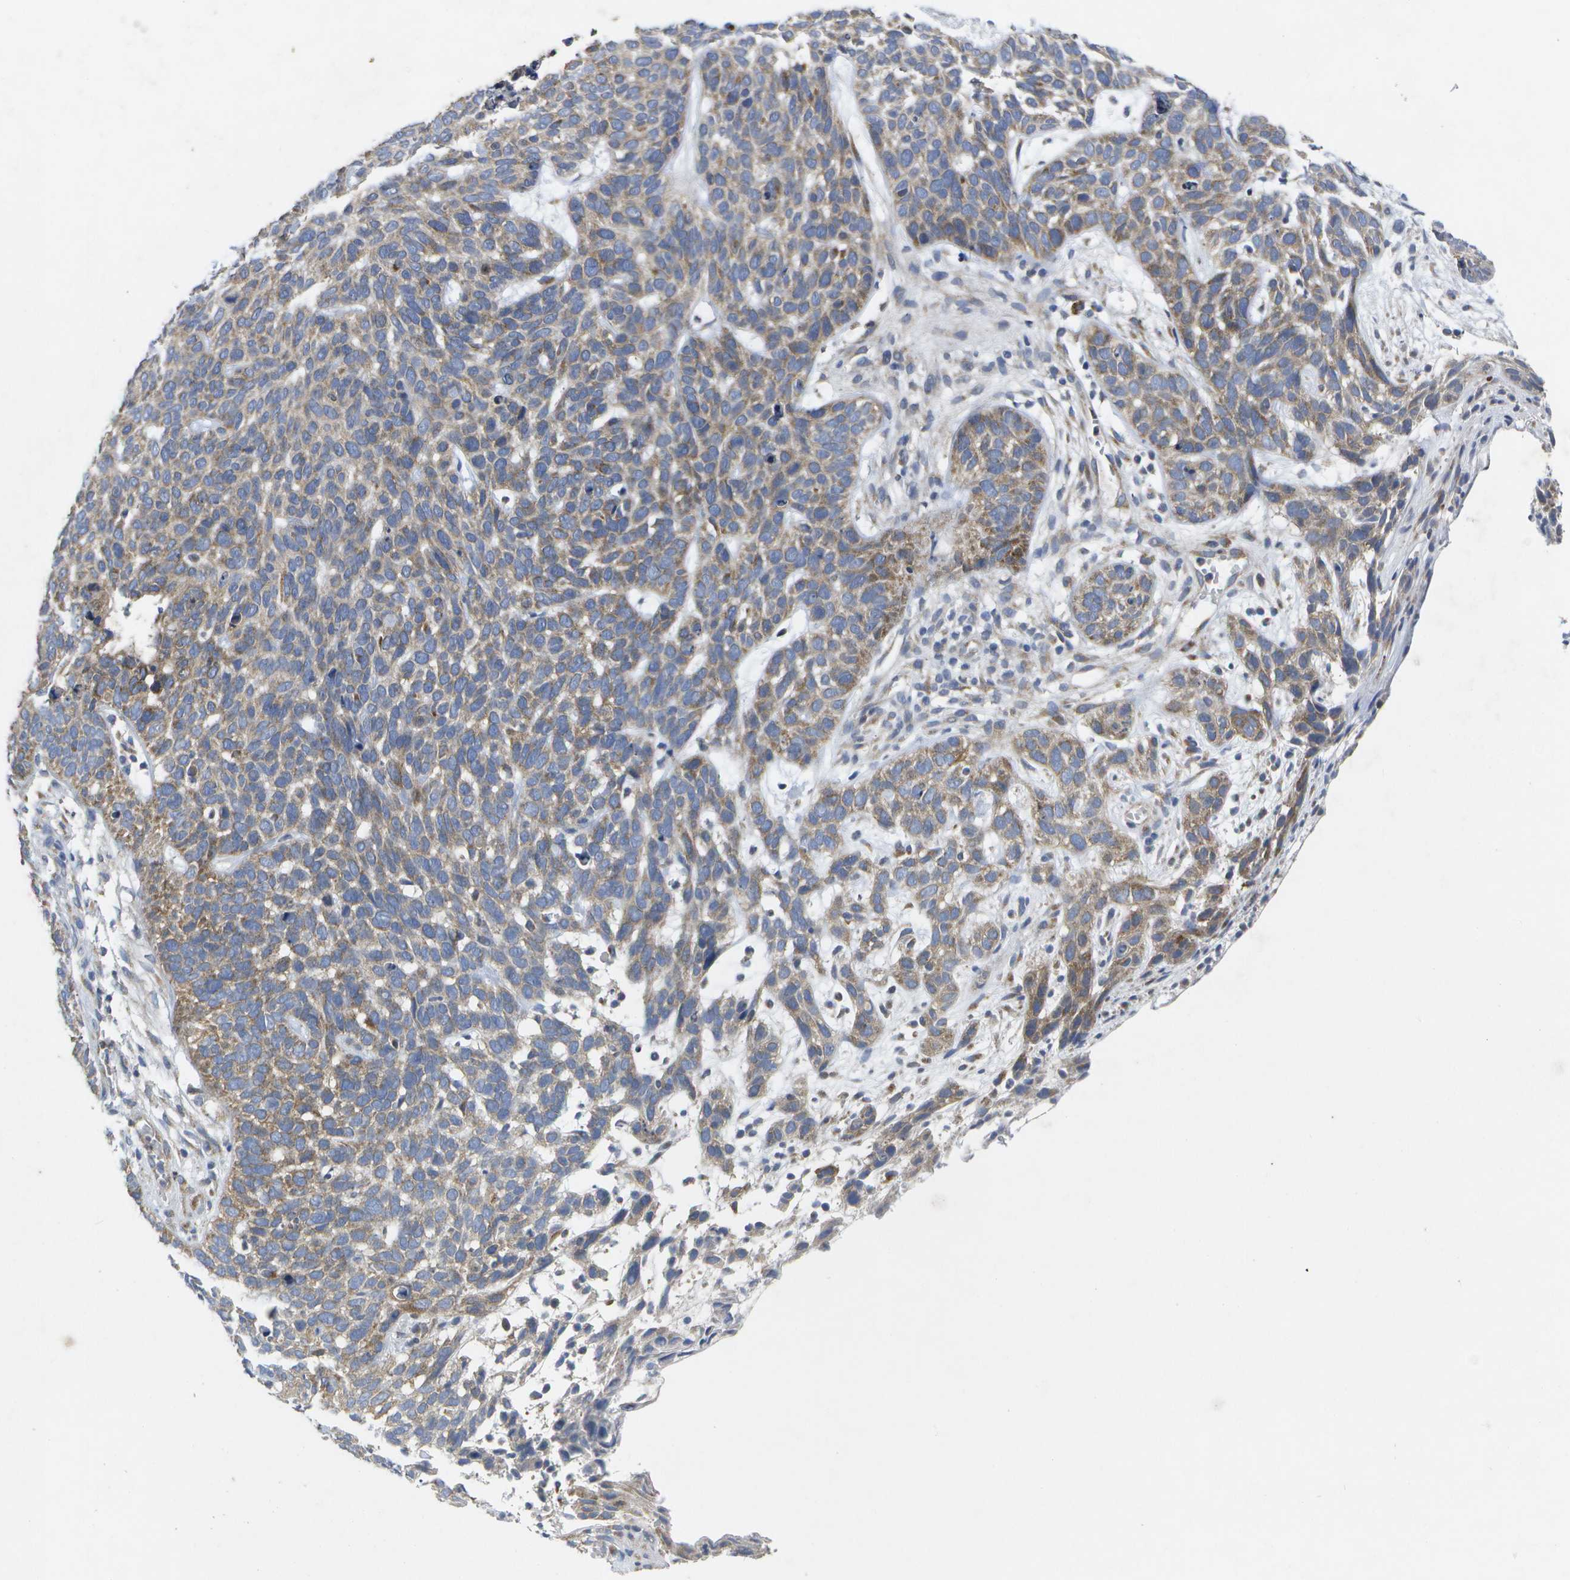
{"staining": {"intensity": "moderate", "quantity": ">75%", "location": "cytoplasmic/membranous"}, "tissue": "skin cancer", "cell_type": "Tumor cells", "image_type": "cancer", "snomed": [{"axis": "morphology", "description": "Basal cell carcinoma"}, {"axis": "topography", "description": "Skin"}], "caption": "This is a micrograph of immunohistochemistry staining of skin cancer, which shows moderate expression in the cytoplasmic/membranous of tumor cells.", "gene": "KDELR1", "patient": {"sex": "male", "age": 87}}